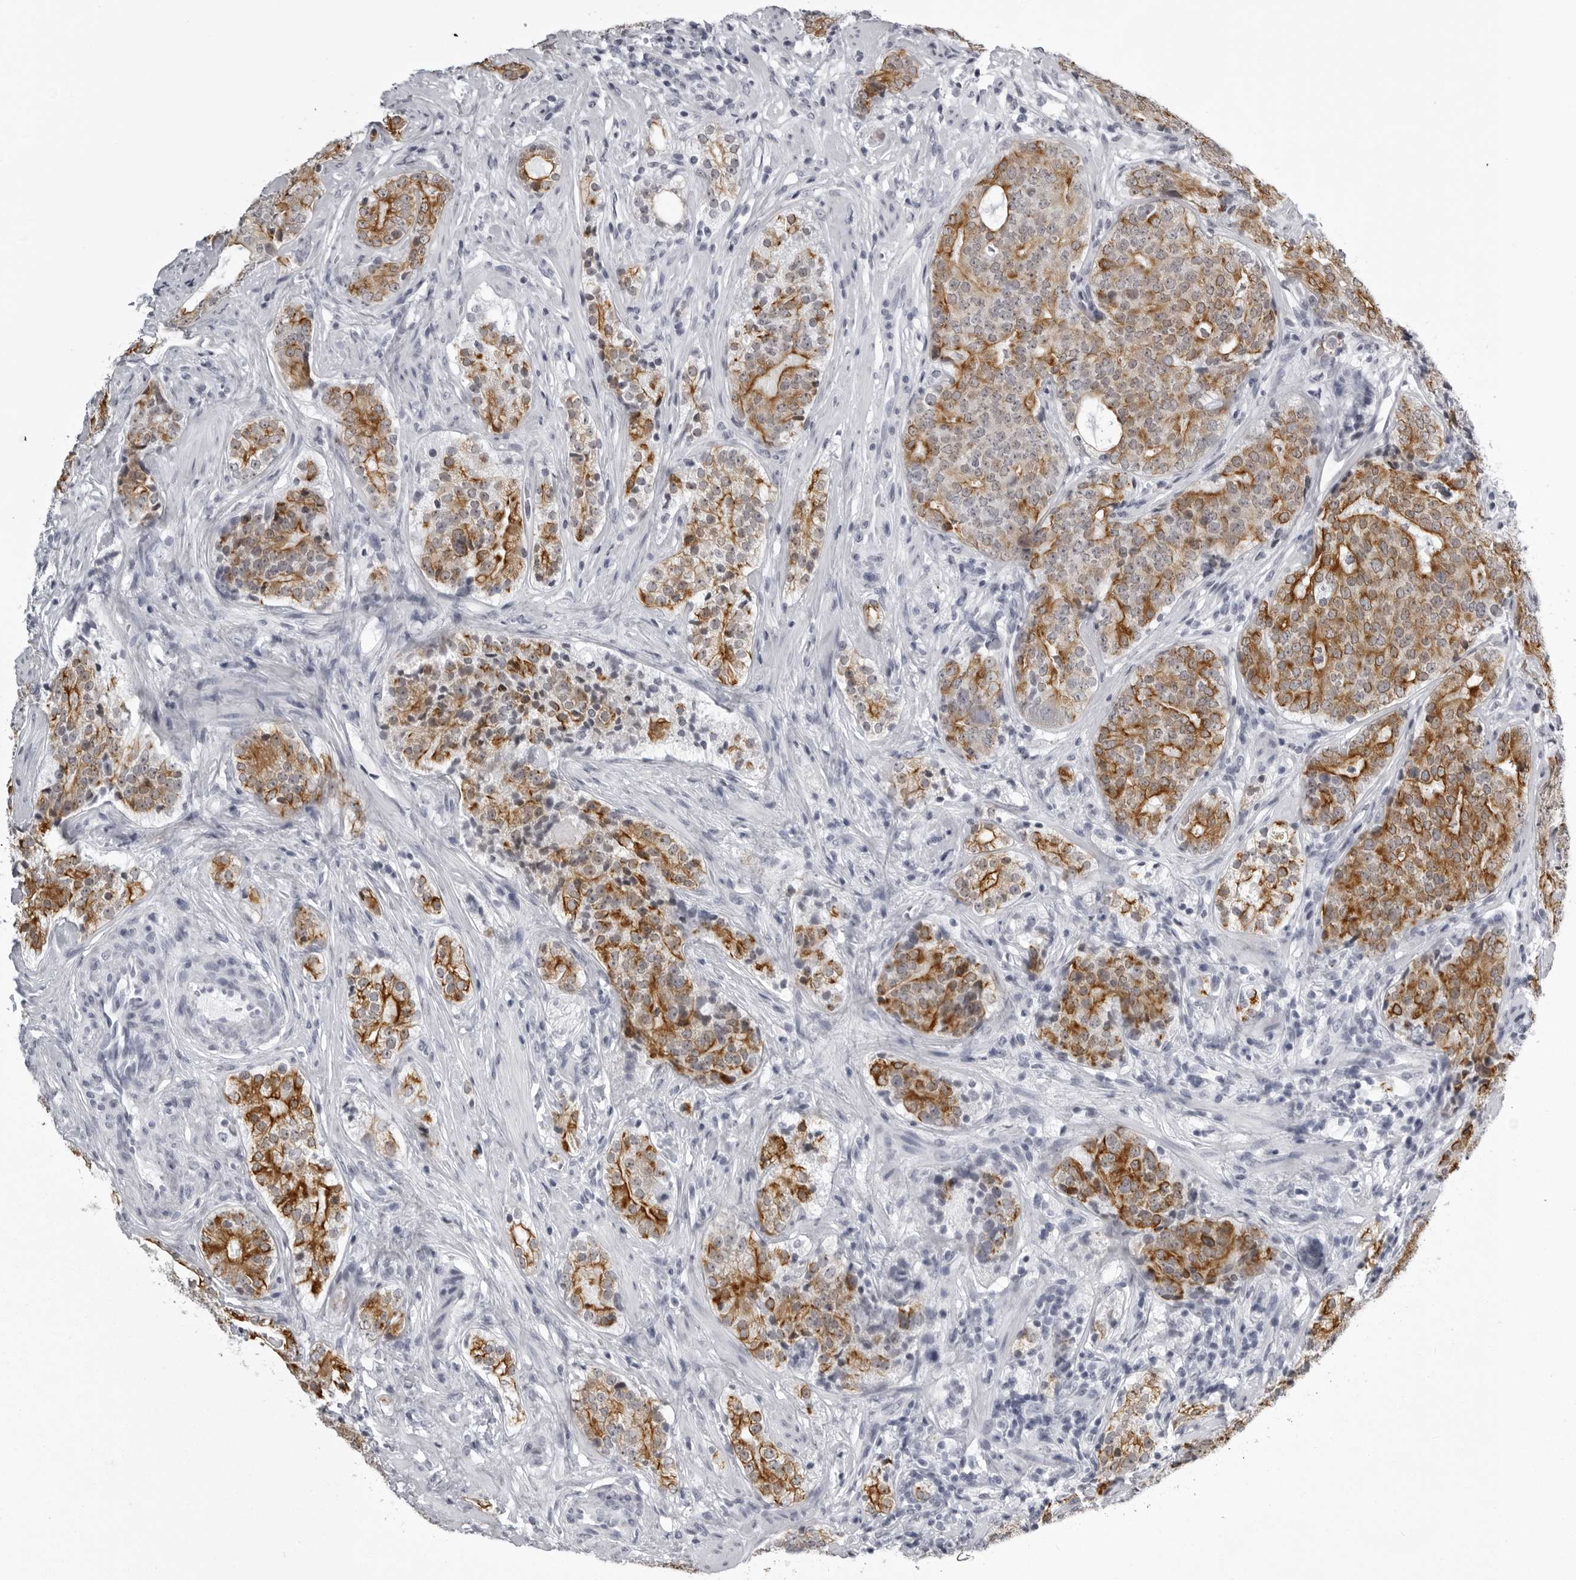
{"staining": {"intensity": "moderate", "quantity": ">75%", "location": "cytoplasmic/membranous"}, "tissue": "prostate cancer", "cell_type": "Tumor cells", "image_type": "cancer", "snomed": [{"axis": "morphology", "description": "Adenocarcinoma, High grade"}, {"axis": "topography", "description": "Prostate"}], "caption": "Prostate cancer stained with a protein marker displays moderate staining in tumor cells.", "gene": "UROD", "patient": {"sex": "male", "age": 56}}